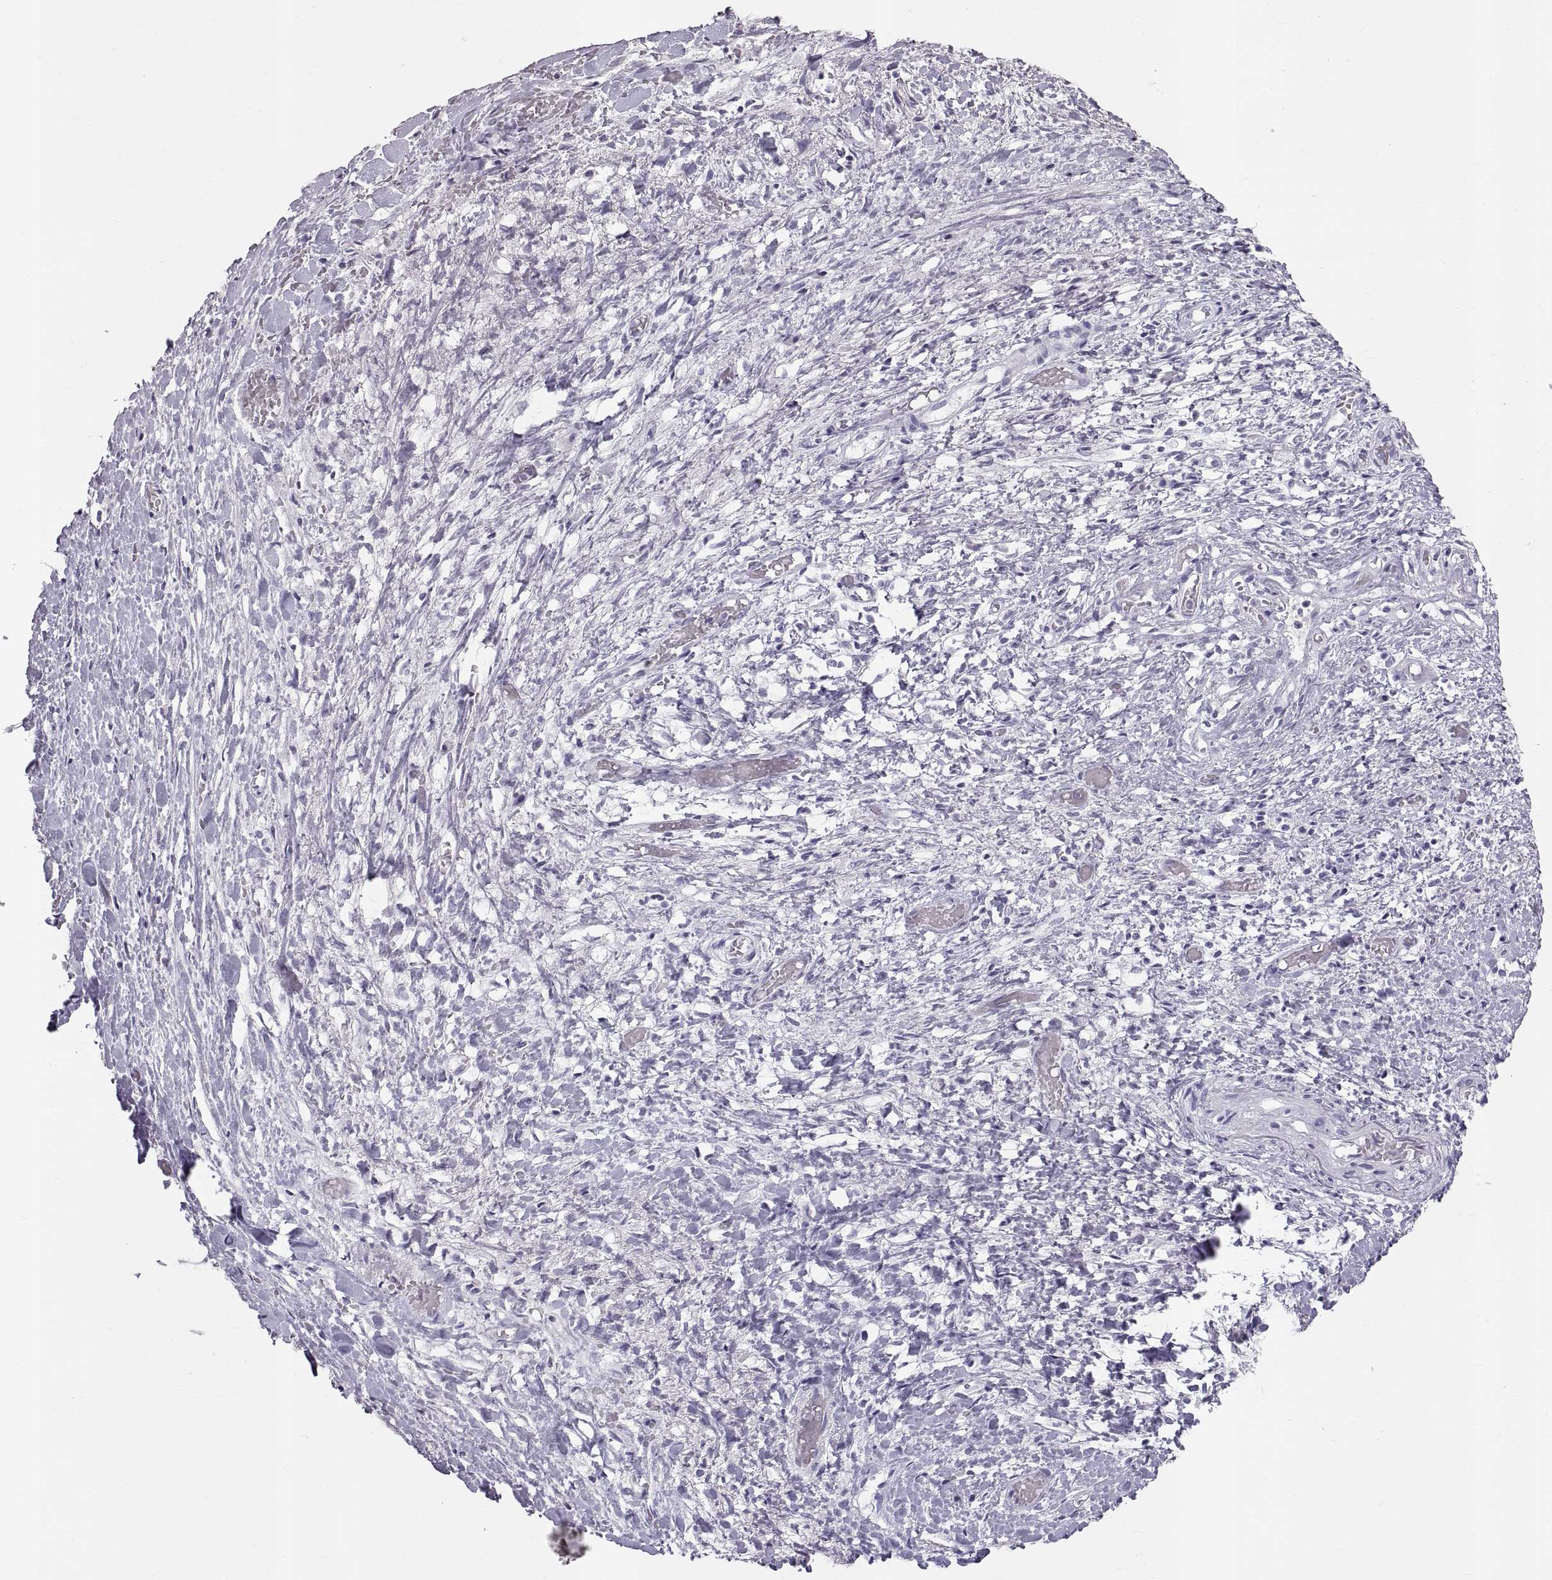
{"staining": {"intensity": "negative", "quantity": "none", "location": "none"}, "tissue": "liver cancer", "cell_type": "Tumor cells", "image_type": "cancer", "snomed": [{"axis": "morphology", "description": "Cholangiocarcinoma"}, {"axis": "topography", "description": "Liver"}], "caption": "IHC of human liver cancer displays no positivity in tumor cells. (Immunohistochemistry, brightfield microscopy, high magnification).", "gene": "WBP2NL", "patient": {"sex": "female", "age": 52}}